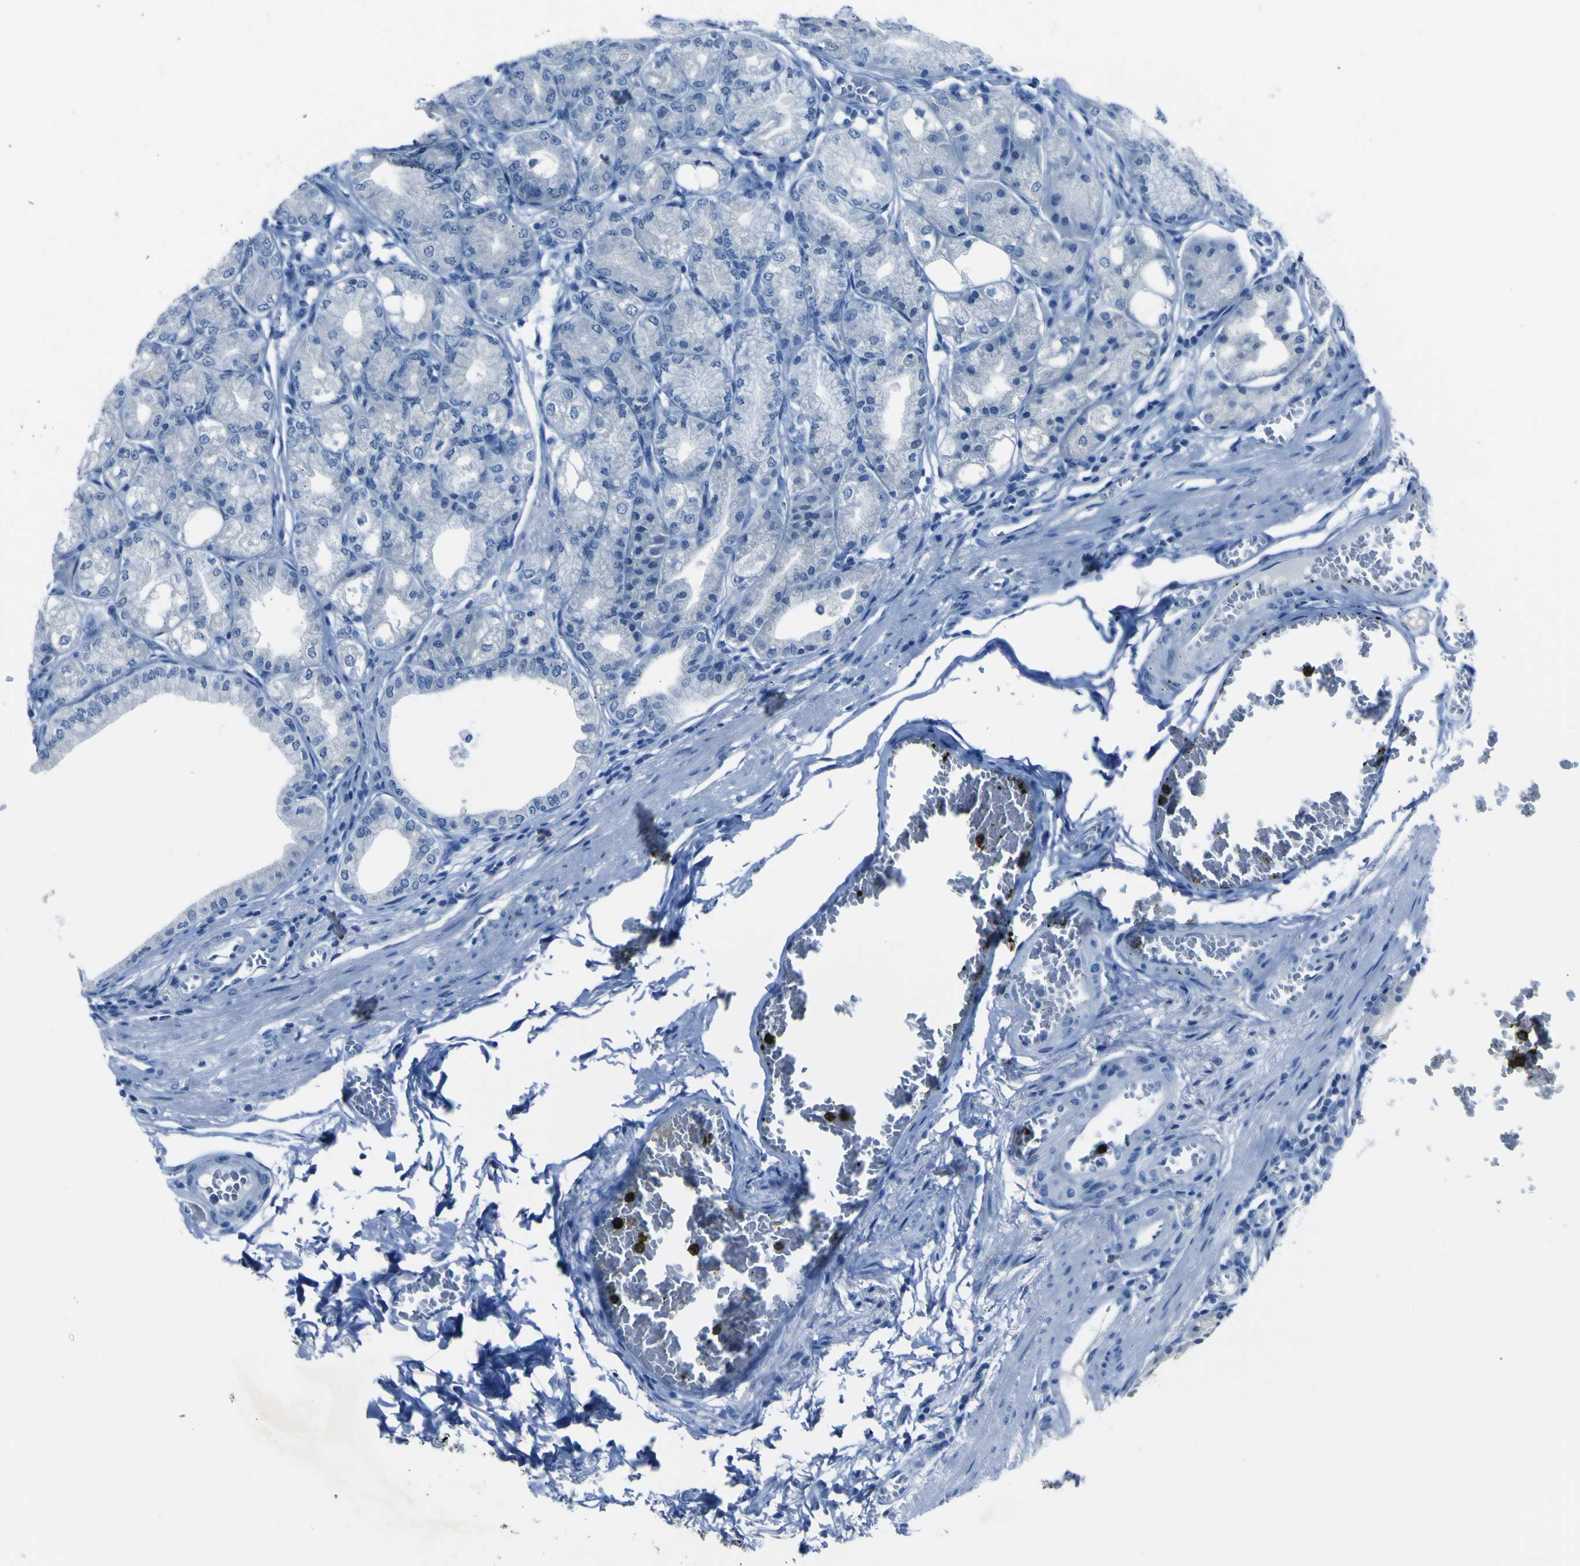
{"staining": {"intensity": "negative", "quantity": "none", "location": "none"}, "tissue": "stomach", "cell_type": "Glandular cells", "image_type": "normal", "snomed": [{"axis": "morphology", "description": "Normal tissue, NOS"}, {"axis": "topography", "description": "Stomach, lower"}], "caption": "This micrograph is of benign stomach stained with immunohistochemistry (IHC) to label a protein in brown with the nuclei are counter-stained blue. There is no positivity in glandular cells.", "gene": "PHKG1", "patient": {"sex": "male", "age": 71}}